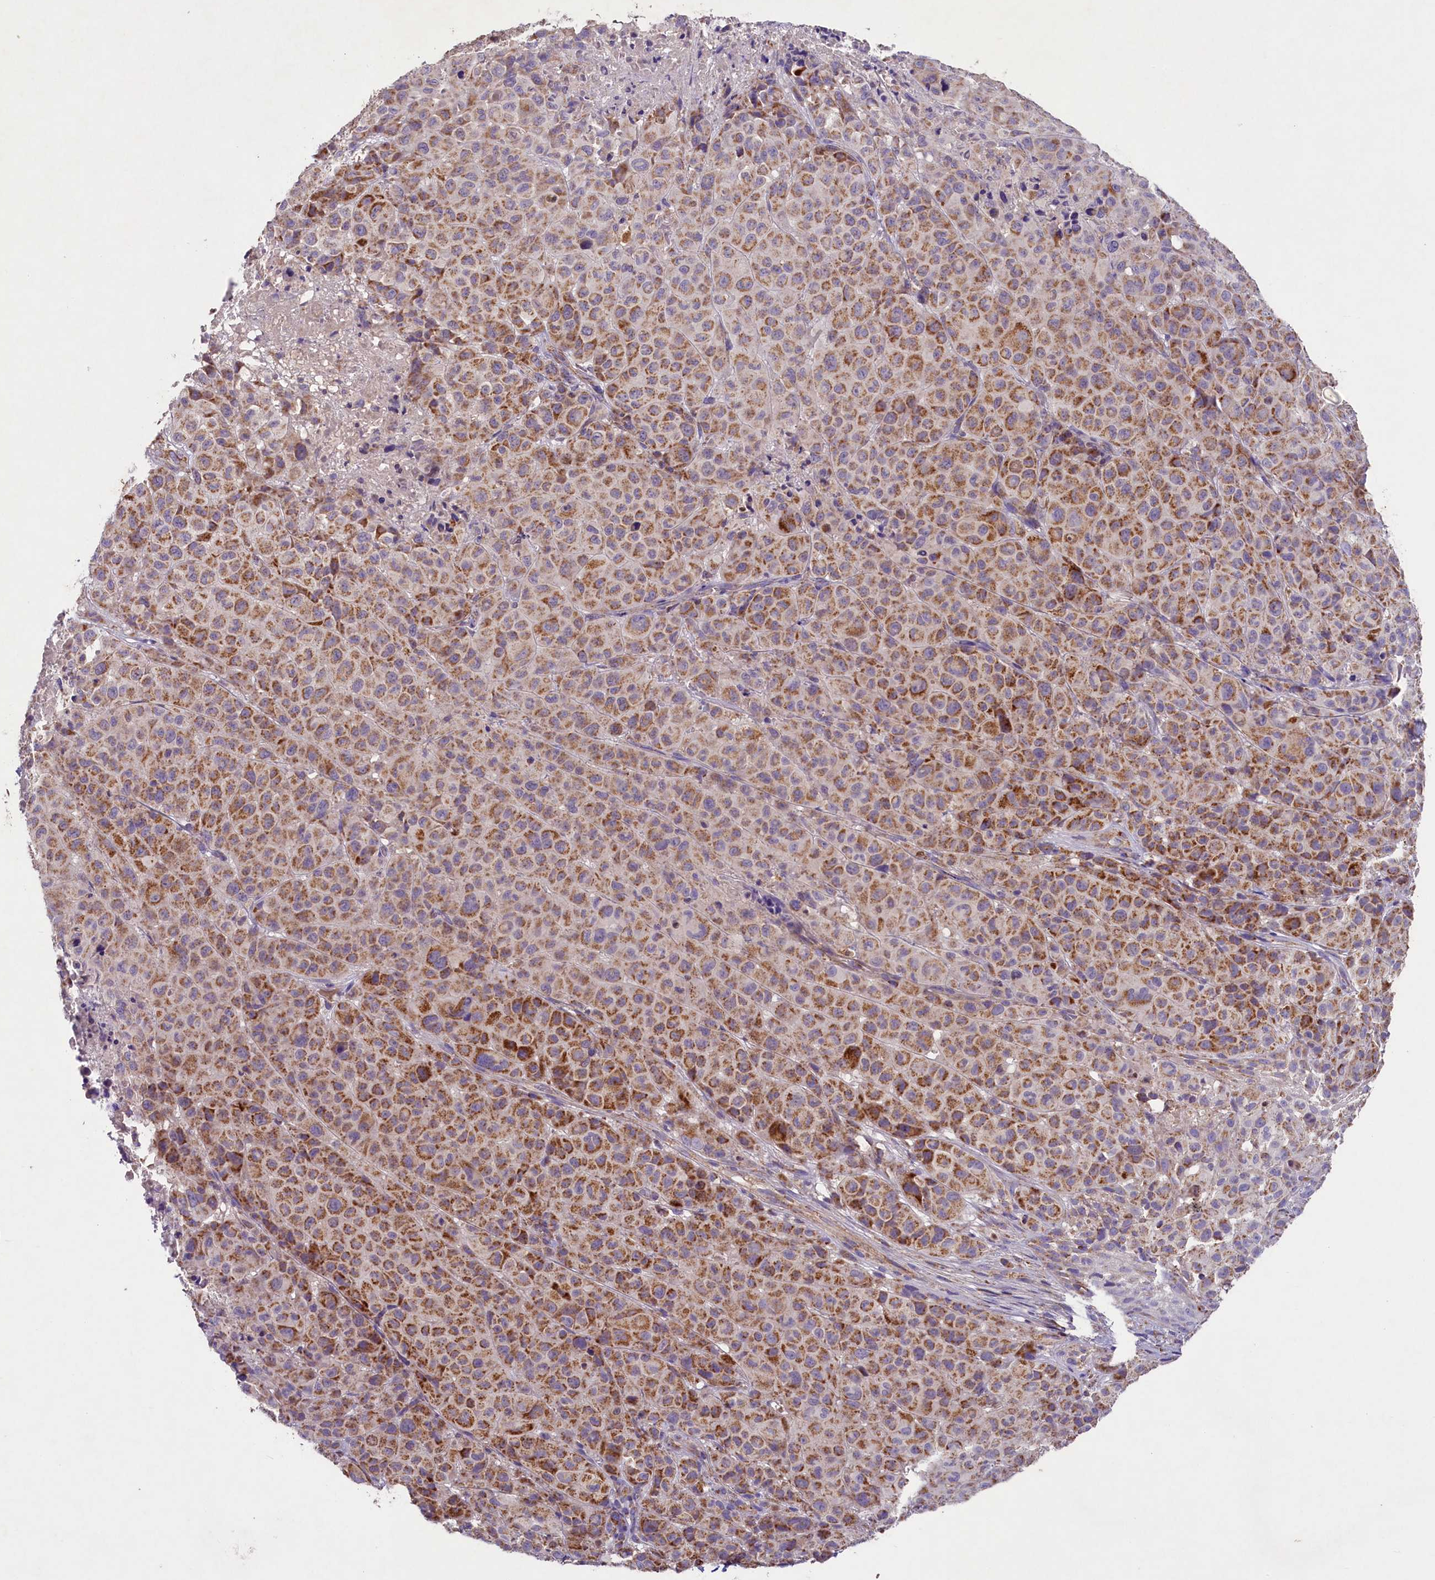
{"staining": {"intensity": "moderate", "quantity": ">75%", "location": "cytoplasmic/membranous"}, "tissue": "melanoma", "cell_type": "Tumor cells", "image_type": "cancer", "snomed": [{"axis": "morphology", "description": "Malignant melanoma, NOS"}, {"axis": "topography", "description": "Skin"}], "caption": "IHC photomicrograph of human malignant melanoma stained for a protein (brown), which exhibits medium levels of moderate cytoplasmic/membranous positivity in approximately >75% of tumor cells.", "gene": "PMPCB", "patient": {"sex": "male", "age": 73}}